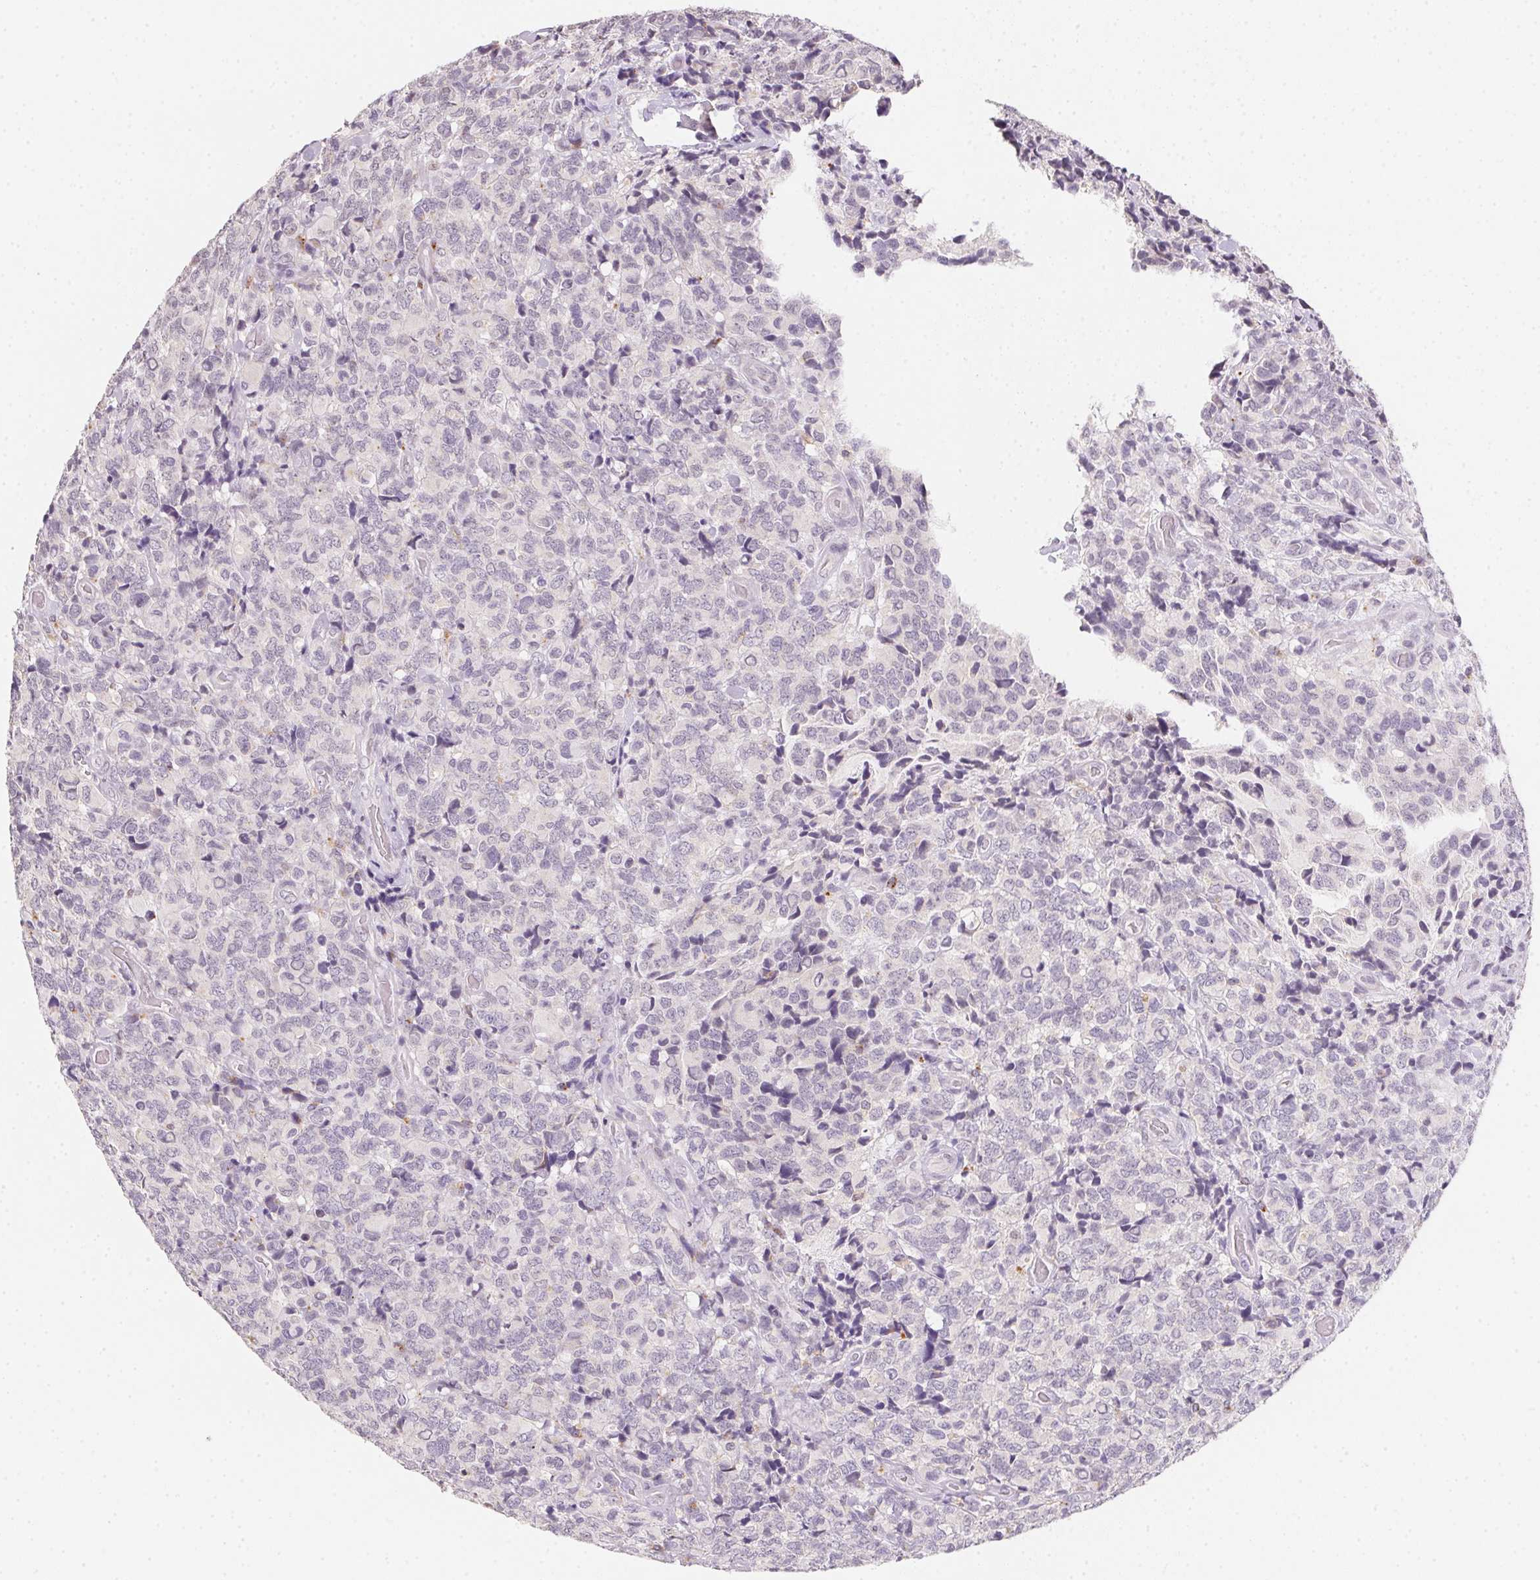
{"staining": {"intensity": "negative", "quantity": "none", "location": "none"}, "tissue": "glioma", "cell_type": "Tumor cells", "image_type": "cancer", "snomed": [{"axis": "morphology", "description": "Glioma, malignant, High grade"}, {"axis": "topography", "description": "Brain"}], "caption": "Photomicrograph shows no significant protein staining in tumor cells of glioma.", "gene": "SLC6A18", "patient": {"sex": "male", "age": 39}}